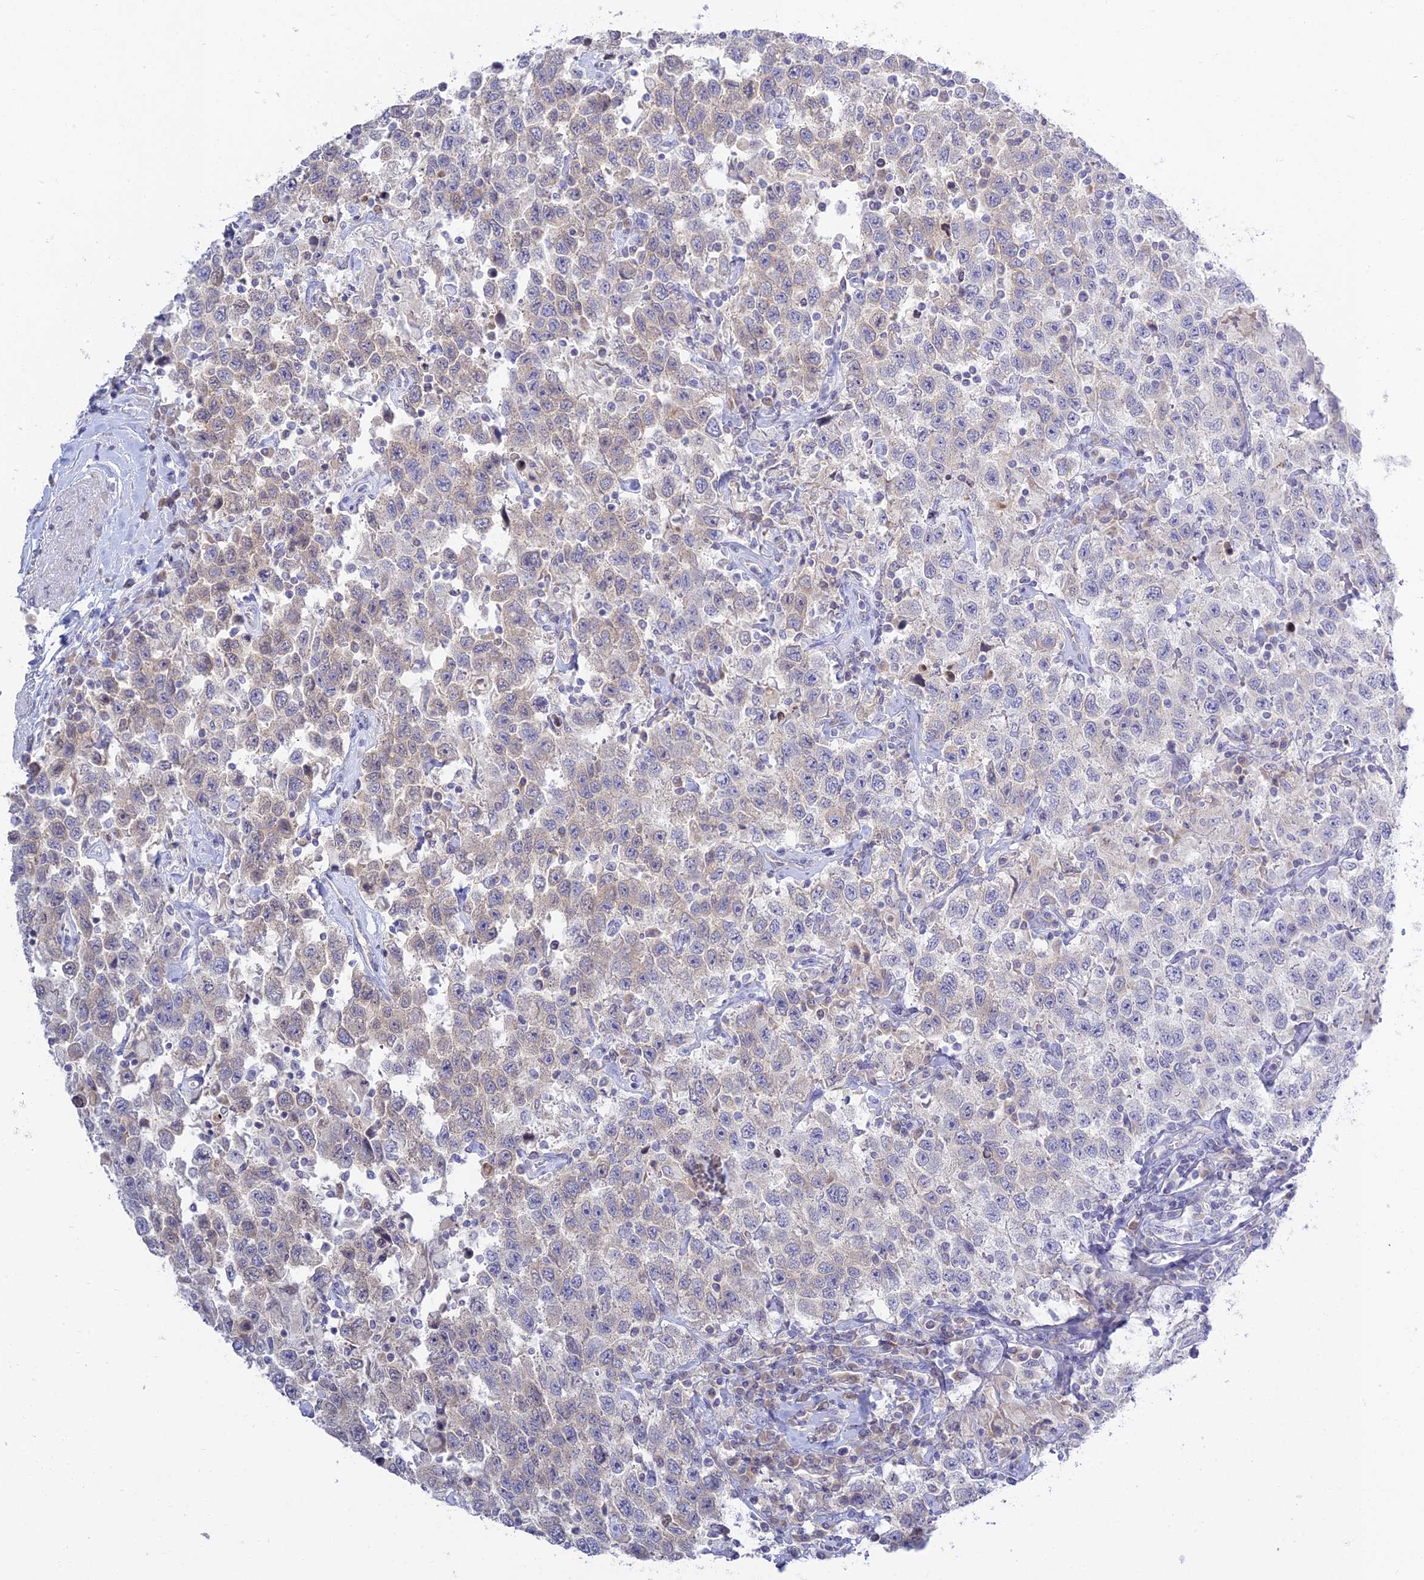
{"staining": {"intensity": "negative", "quantity": "none", "location": "none"}, "tissue": "testis cancer", "cell_type": "Tumor cells", "image_type": "cancer", "snomed": [{"axis": "morphology", "description": "Seminoma, NOS"}, {"axis": "topography", "description": "Testis"}], "caption": "IHC photomicrograph of neoplastic tissue: seminoma (testis) stained with DAB (3,3'-diaminobenzidine) reveals no significant protein staining in tumor cells.", "gene": "TMEM40", "patient": {"sex": "male", "age": 41}}